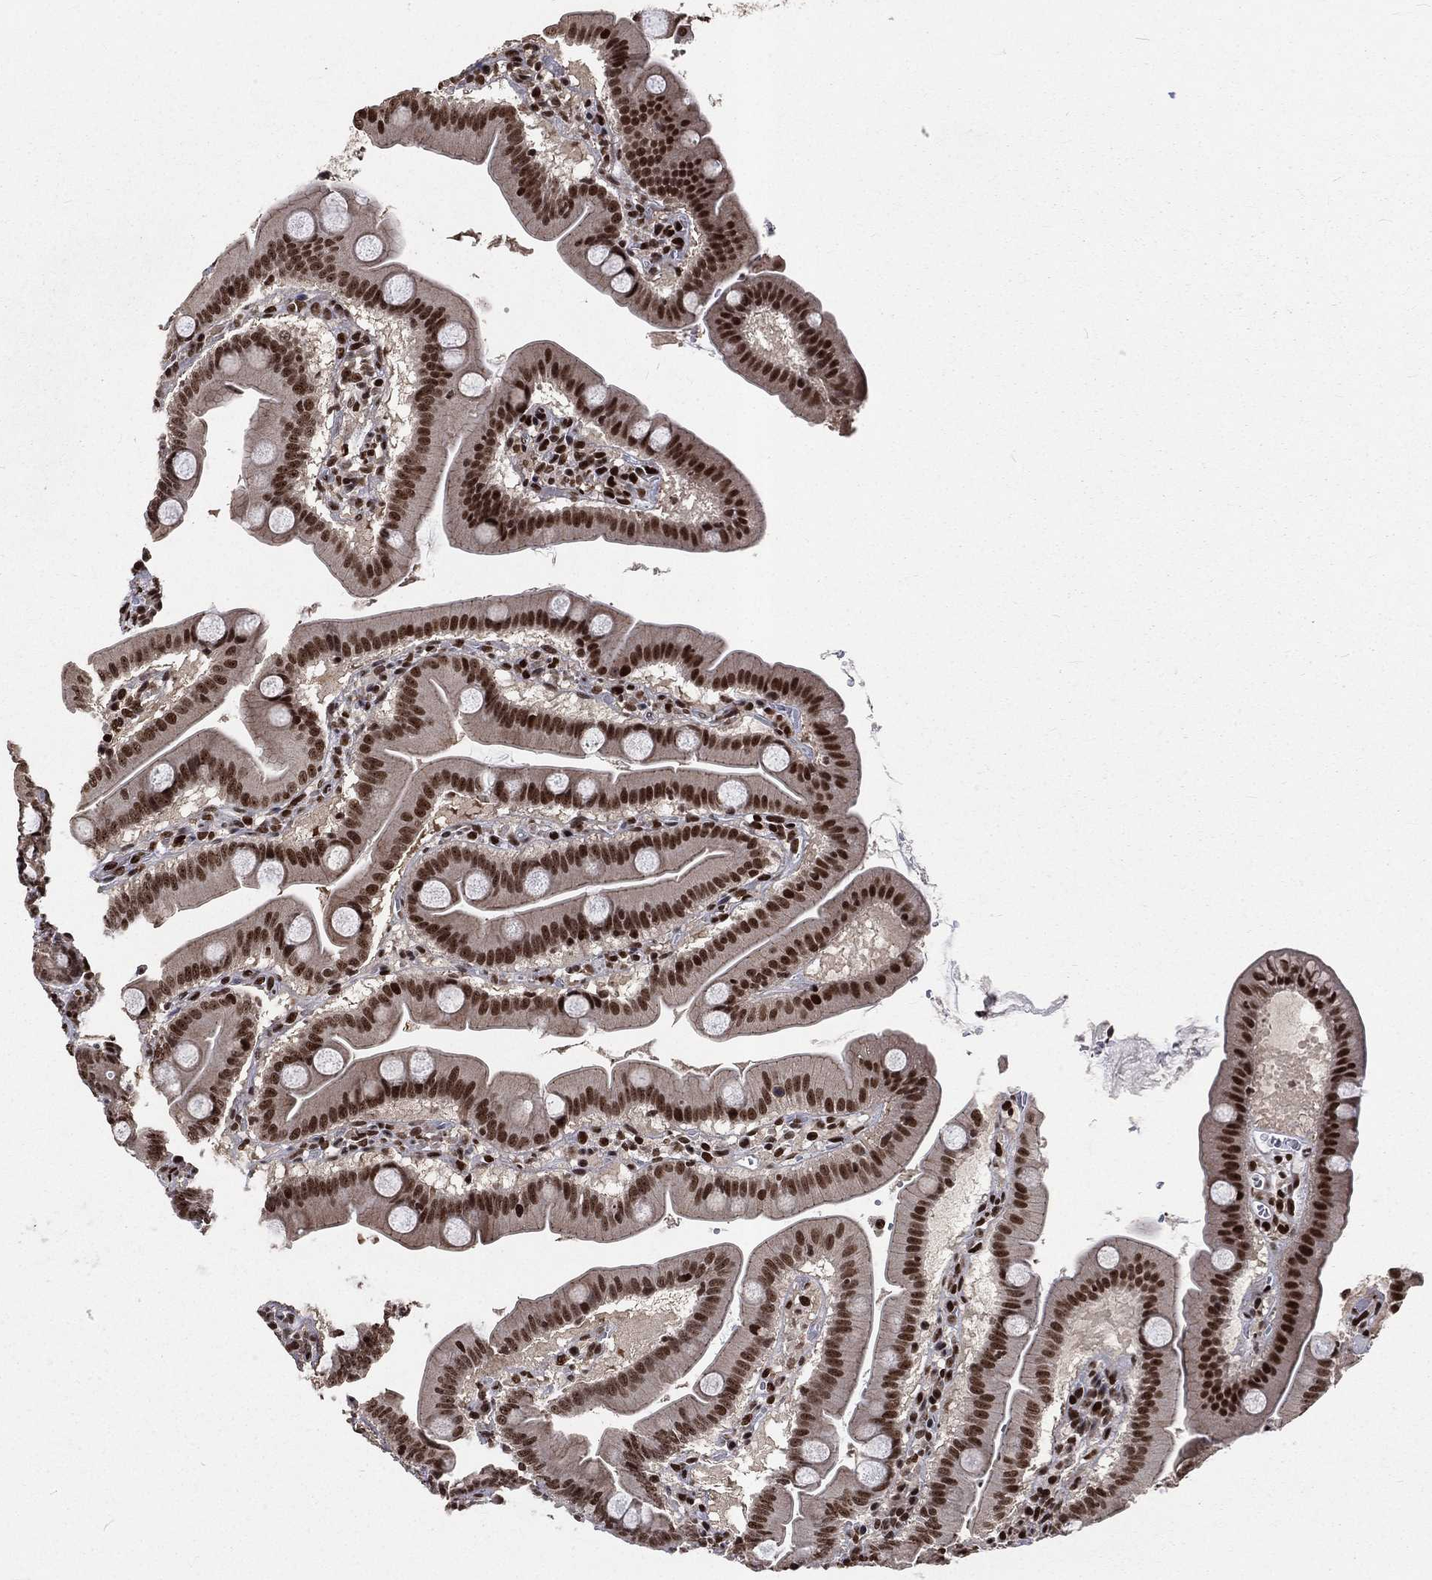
{"staining": {"intensity": "strong", "quantity": ">75%", "location": "nuclear"}, "tissue": "duodenum", "cell_type": "Glandular cells", "image_type": "normal", "snomed": [{"axis": "morphology", "description": "Normal tissue, NOS"}, {"axis": "topography", "description": "Duodenum"}], "caption": "DAB (3,3'-diaminobenzidine) immunohistochemical staining of normal human duodenum displays strong nuclear protein expression in about >75% of glandular cells. The staining was performed using DAB to visualize the protein expression in brown, while the nuclei were stained in blue with hematoxylin (Magnification: 20x).", "gene": "POLB", "patient": {"sex": "male", "age": 59}}